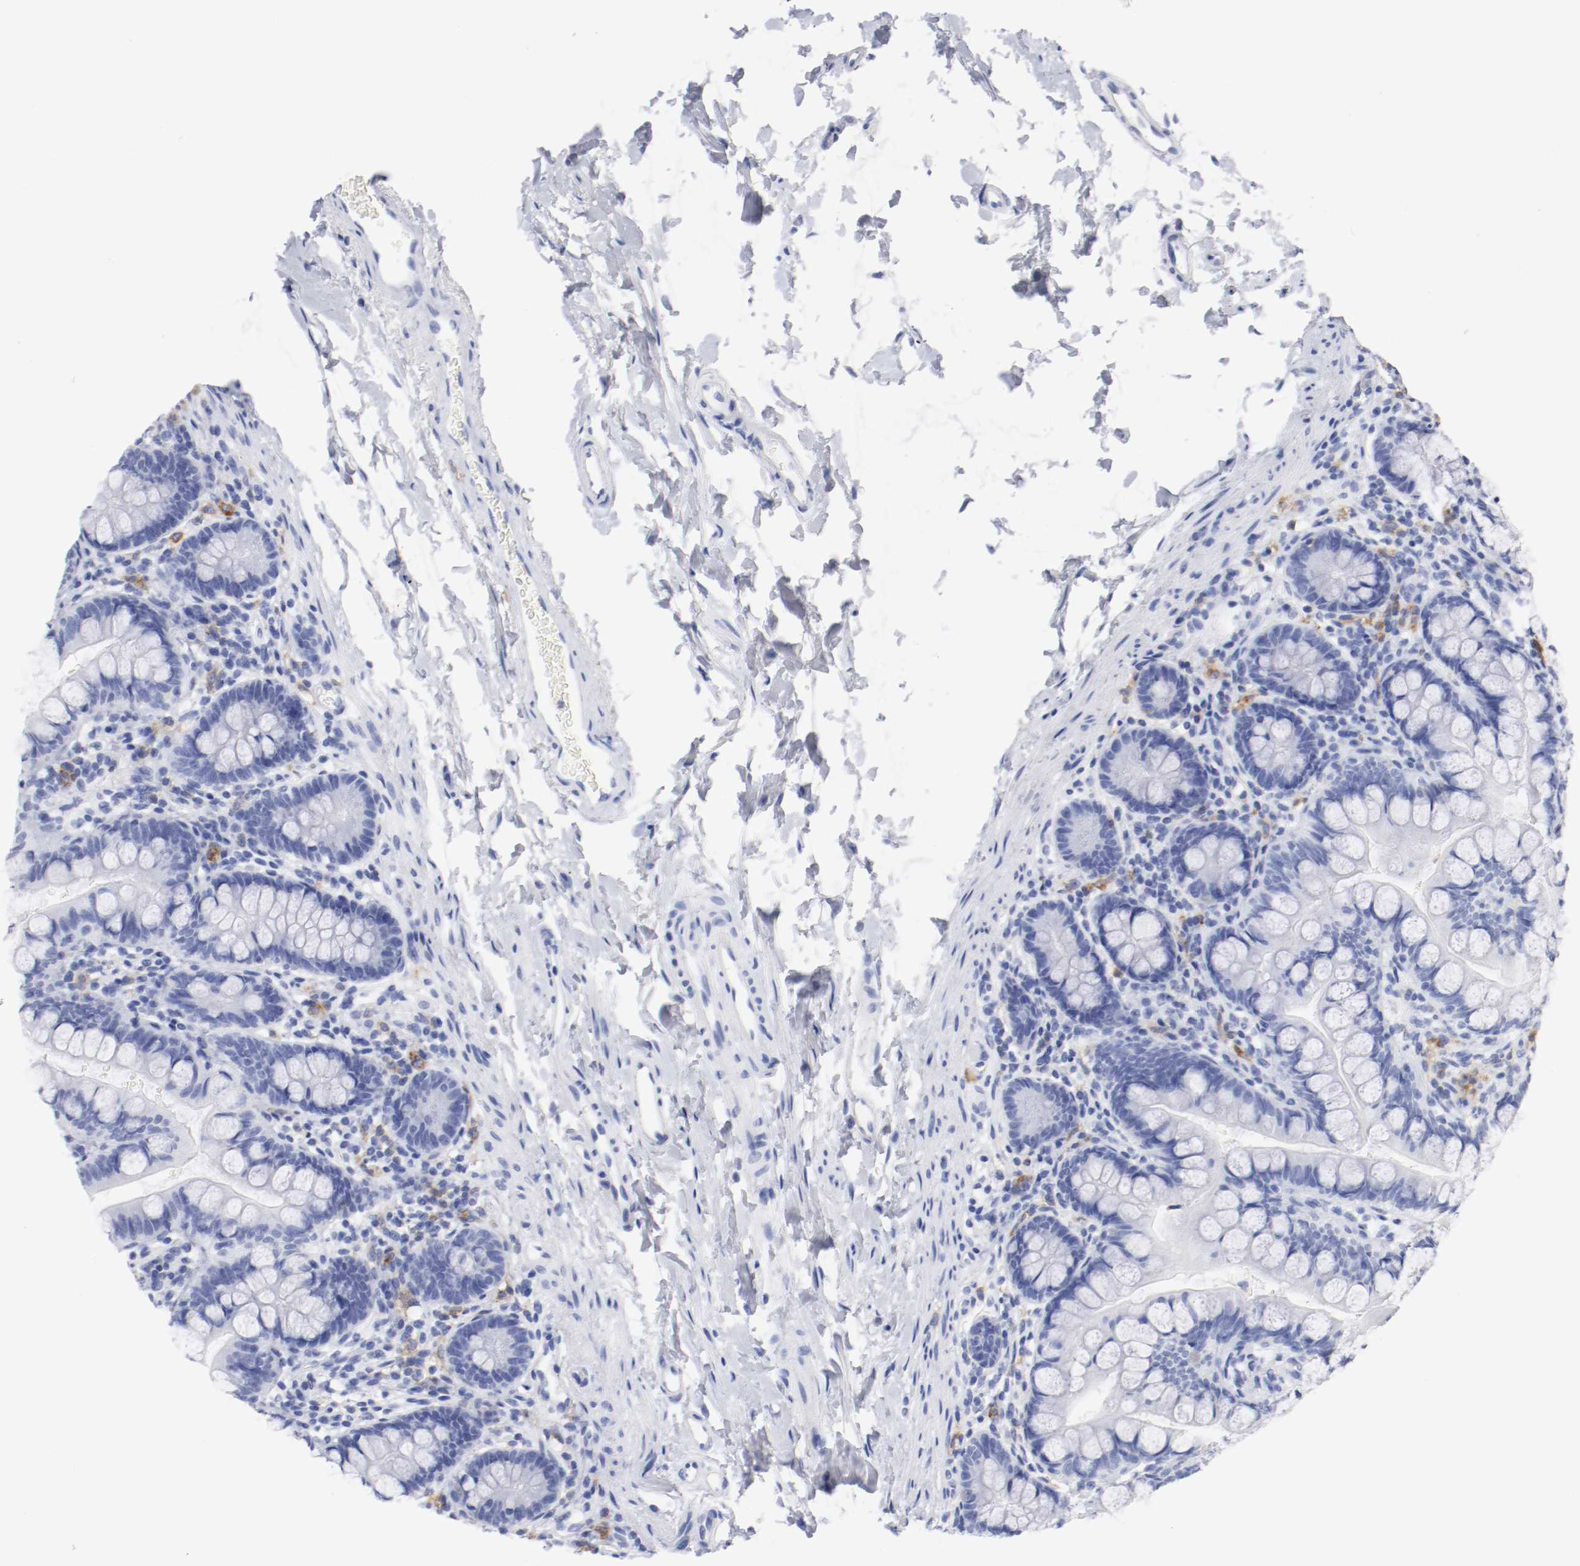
{"staining": {"intensity": "negative", "quantity": "none", "location": "none"}, "tissue": "small intestine", "cell_type": "Glandular cells", "image_type": "normal", "snomed": [{"axis": "morphology", "description": "Normal tissue, NOS"}, {"axis": "topography", "description": "Small intestine"}], "caption": "Small intestine stained for a protein using immunohistochemistry (IHC) reveals no staining glandular cells.", "gene": "ITGAX", "patient": {"sex": "female", "age": 58}}